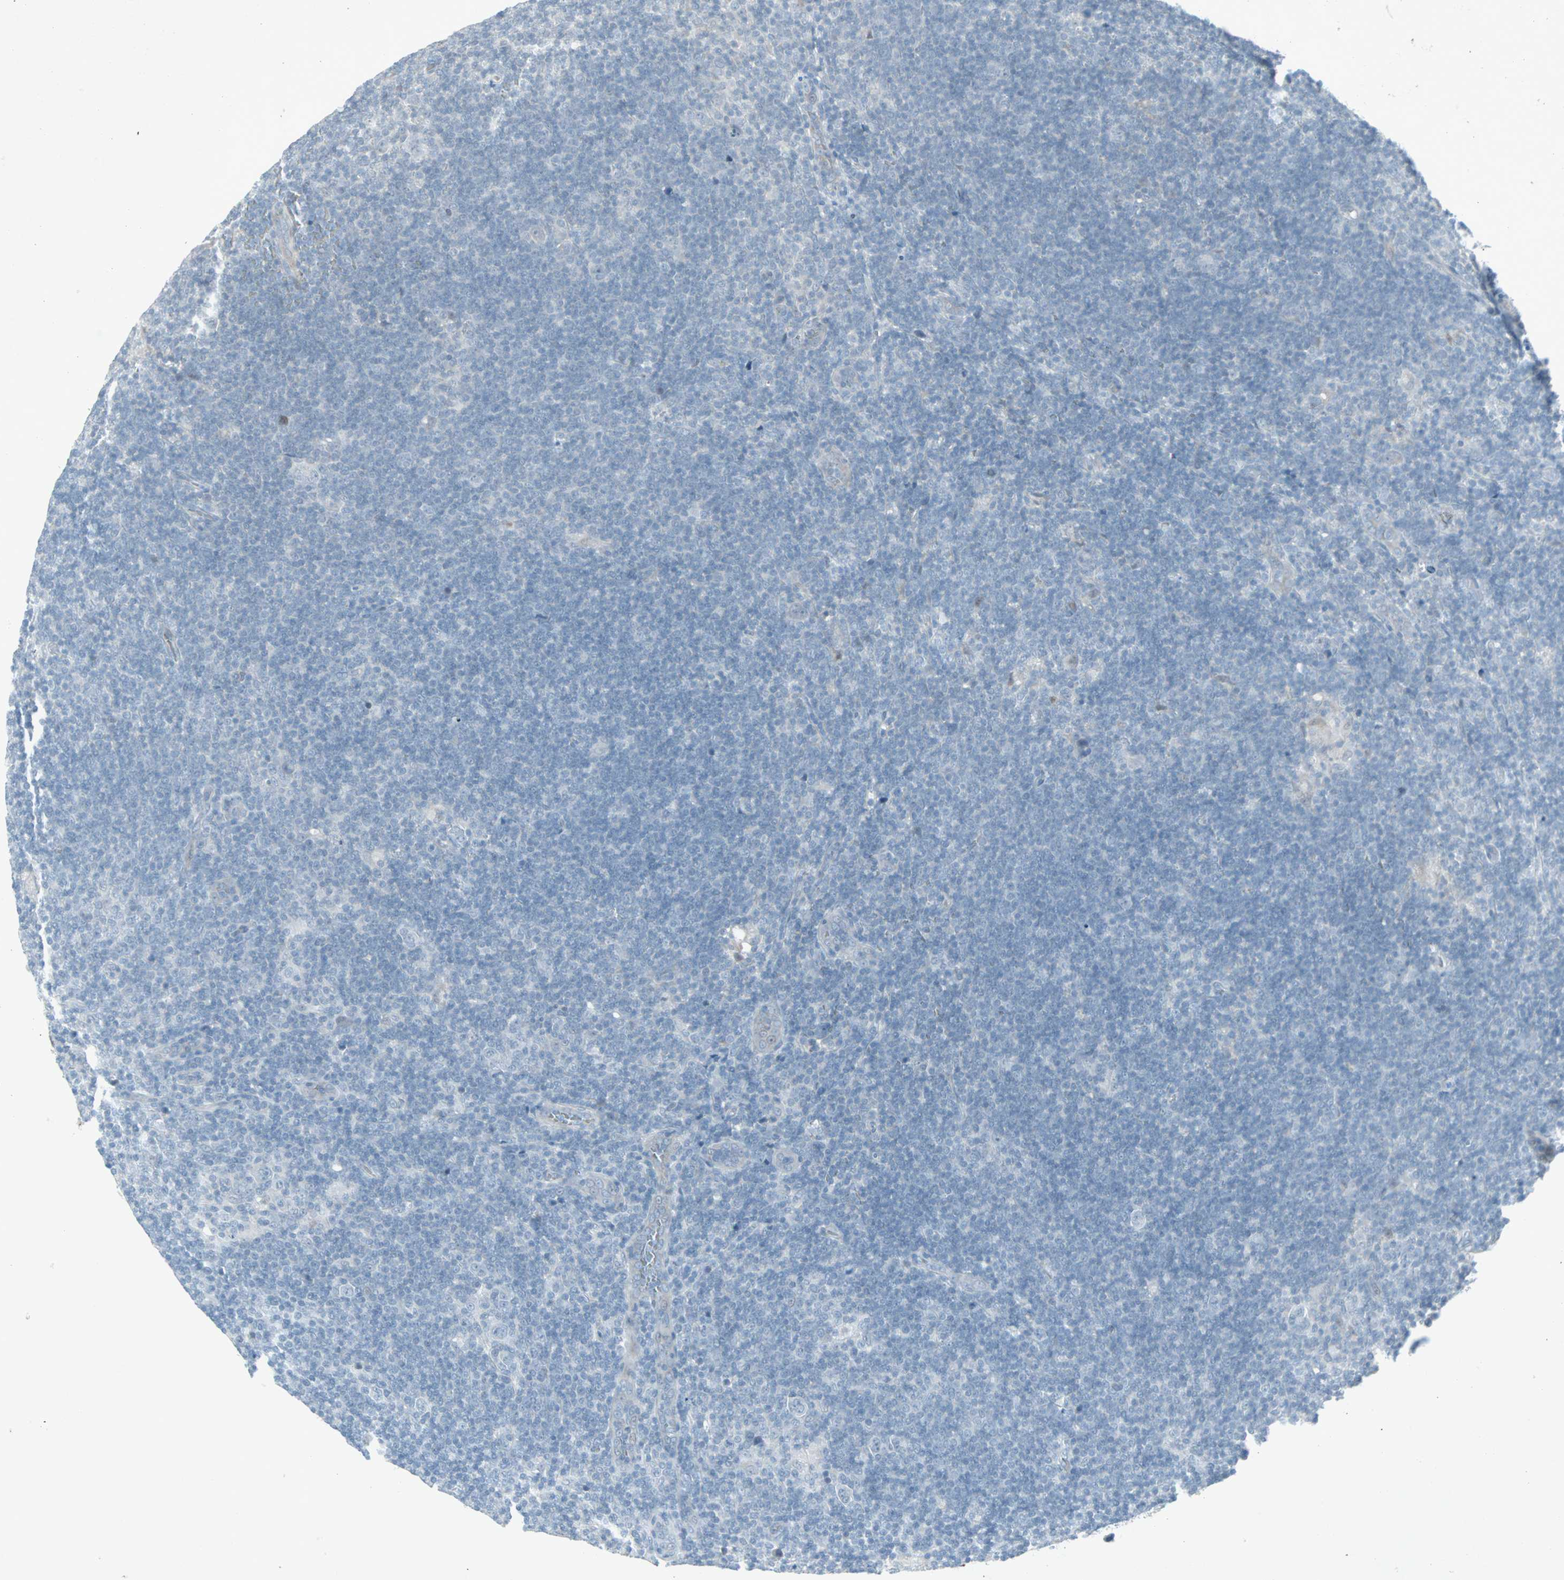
{"staining": {"intensity": "negative", "quantity": "none", "location": "none"}, "tissue": "lymphoma", "cell_type": "Tumor cells", "image_type": "cancer", "snomed": [{"axis": "morphology", "description": "Hodgkin's disease, NOS"}, {"axis": "topography", "description": "Lymph node"}], "caption": "An image of human lymphoma is negative for staining in tumor cells.", "gene": "LANCL3", "patient": {"sex": "female", "age": 57}}